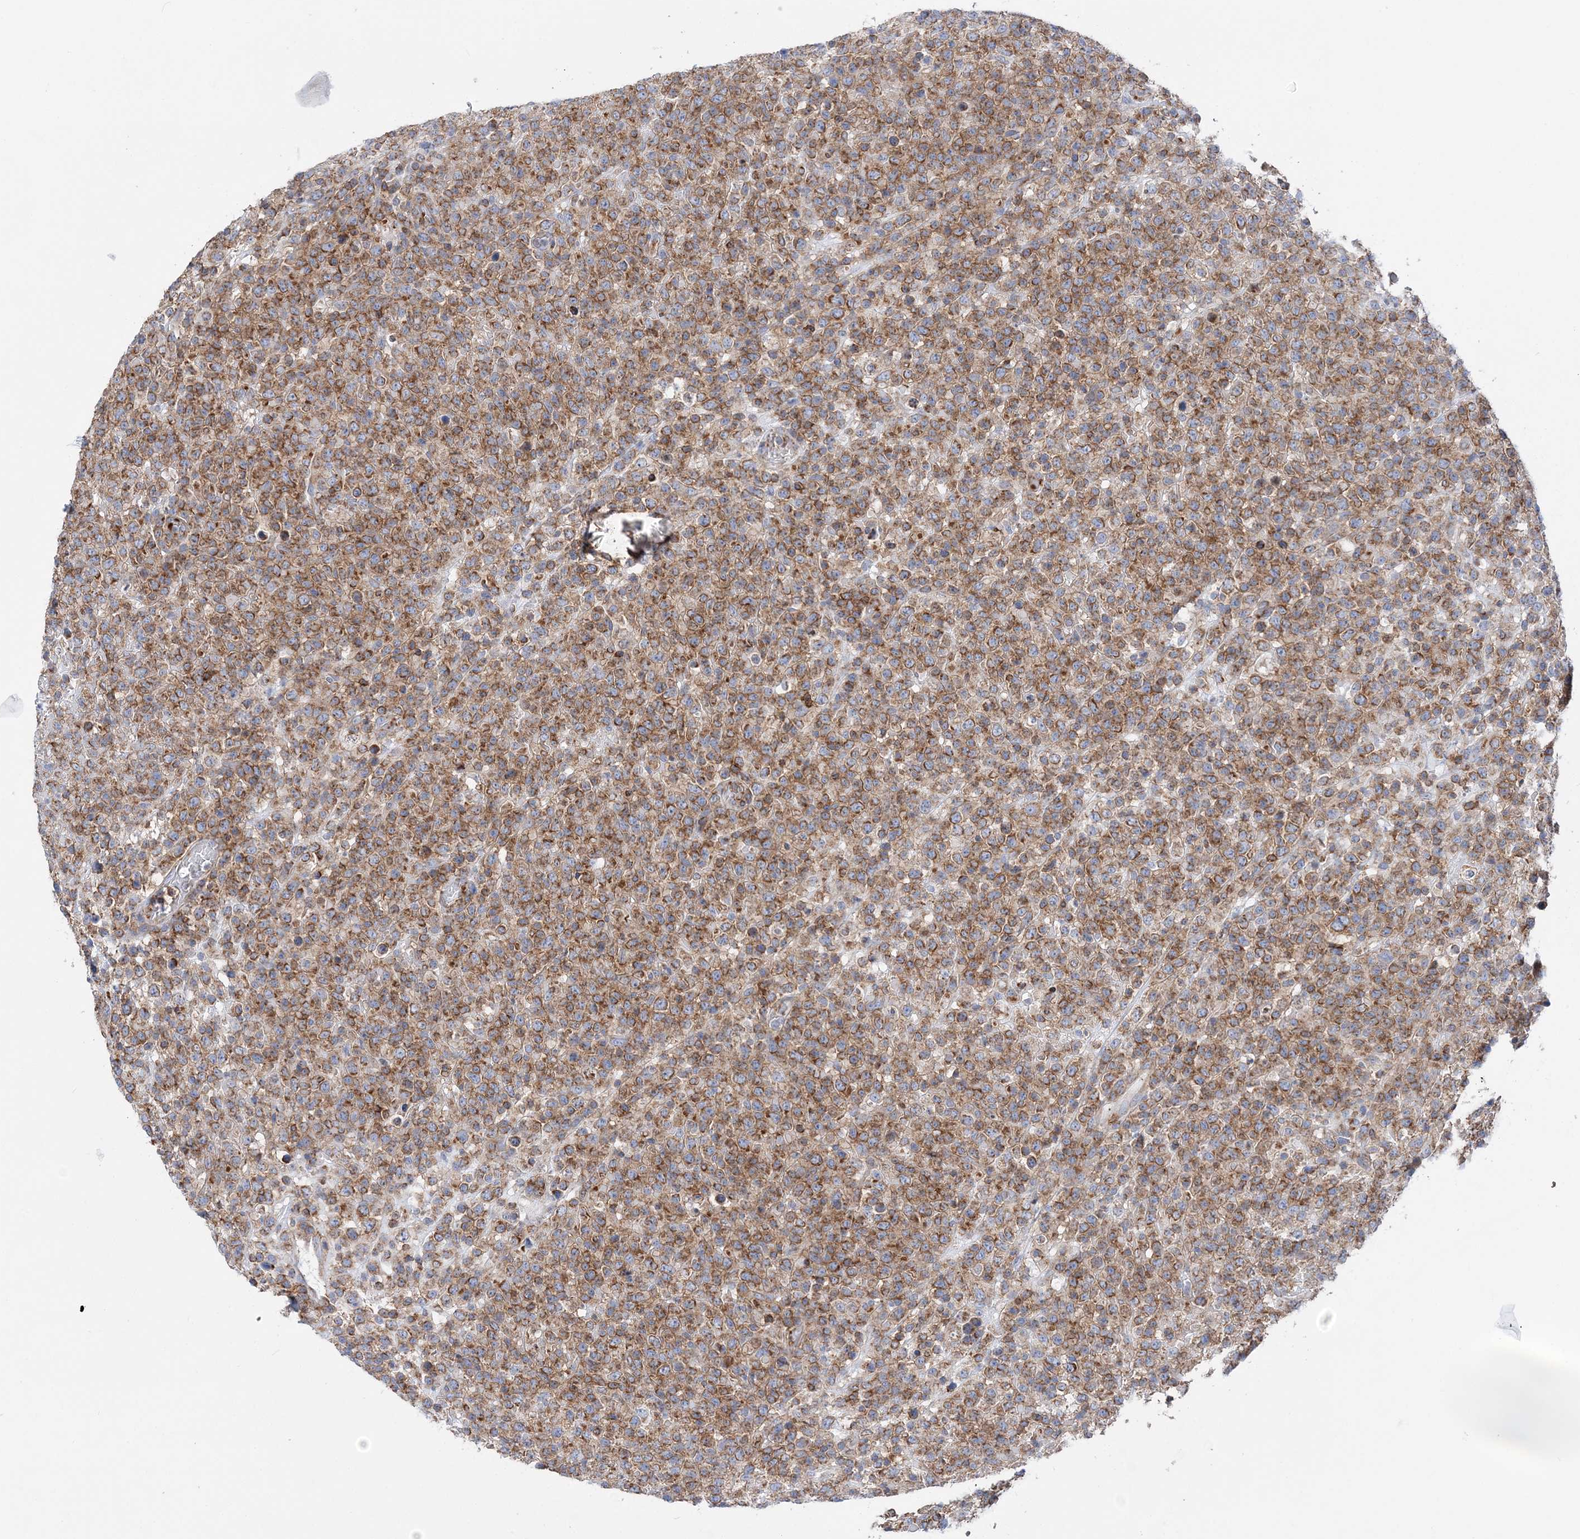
{"staining": {"intensity": "moderate", "quantity": ">75%", "location": "cytoplasmic/membranous"}, "tissue": "lymphoma", "cell_type": "Tumor cells", "image_type": "cancer", "snomed": [{"axis": "morphology", "description": "Malignant lymphoma, non-Hodgkin's type, High grade"}, {"axis": "topography", "description": "Colon"}], "caption": "Malignant lymphoma, non-Hodgkin's type (high-grade) tissue shows moderate cytoplasmic/membranous expression in about >75% of tumor cells", "gene": "TTC32", "patient": {"sex": "female", "age": 53}}